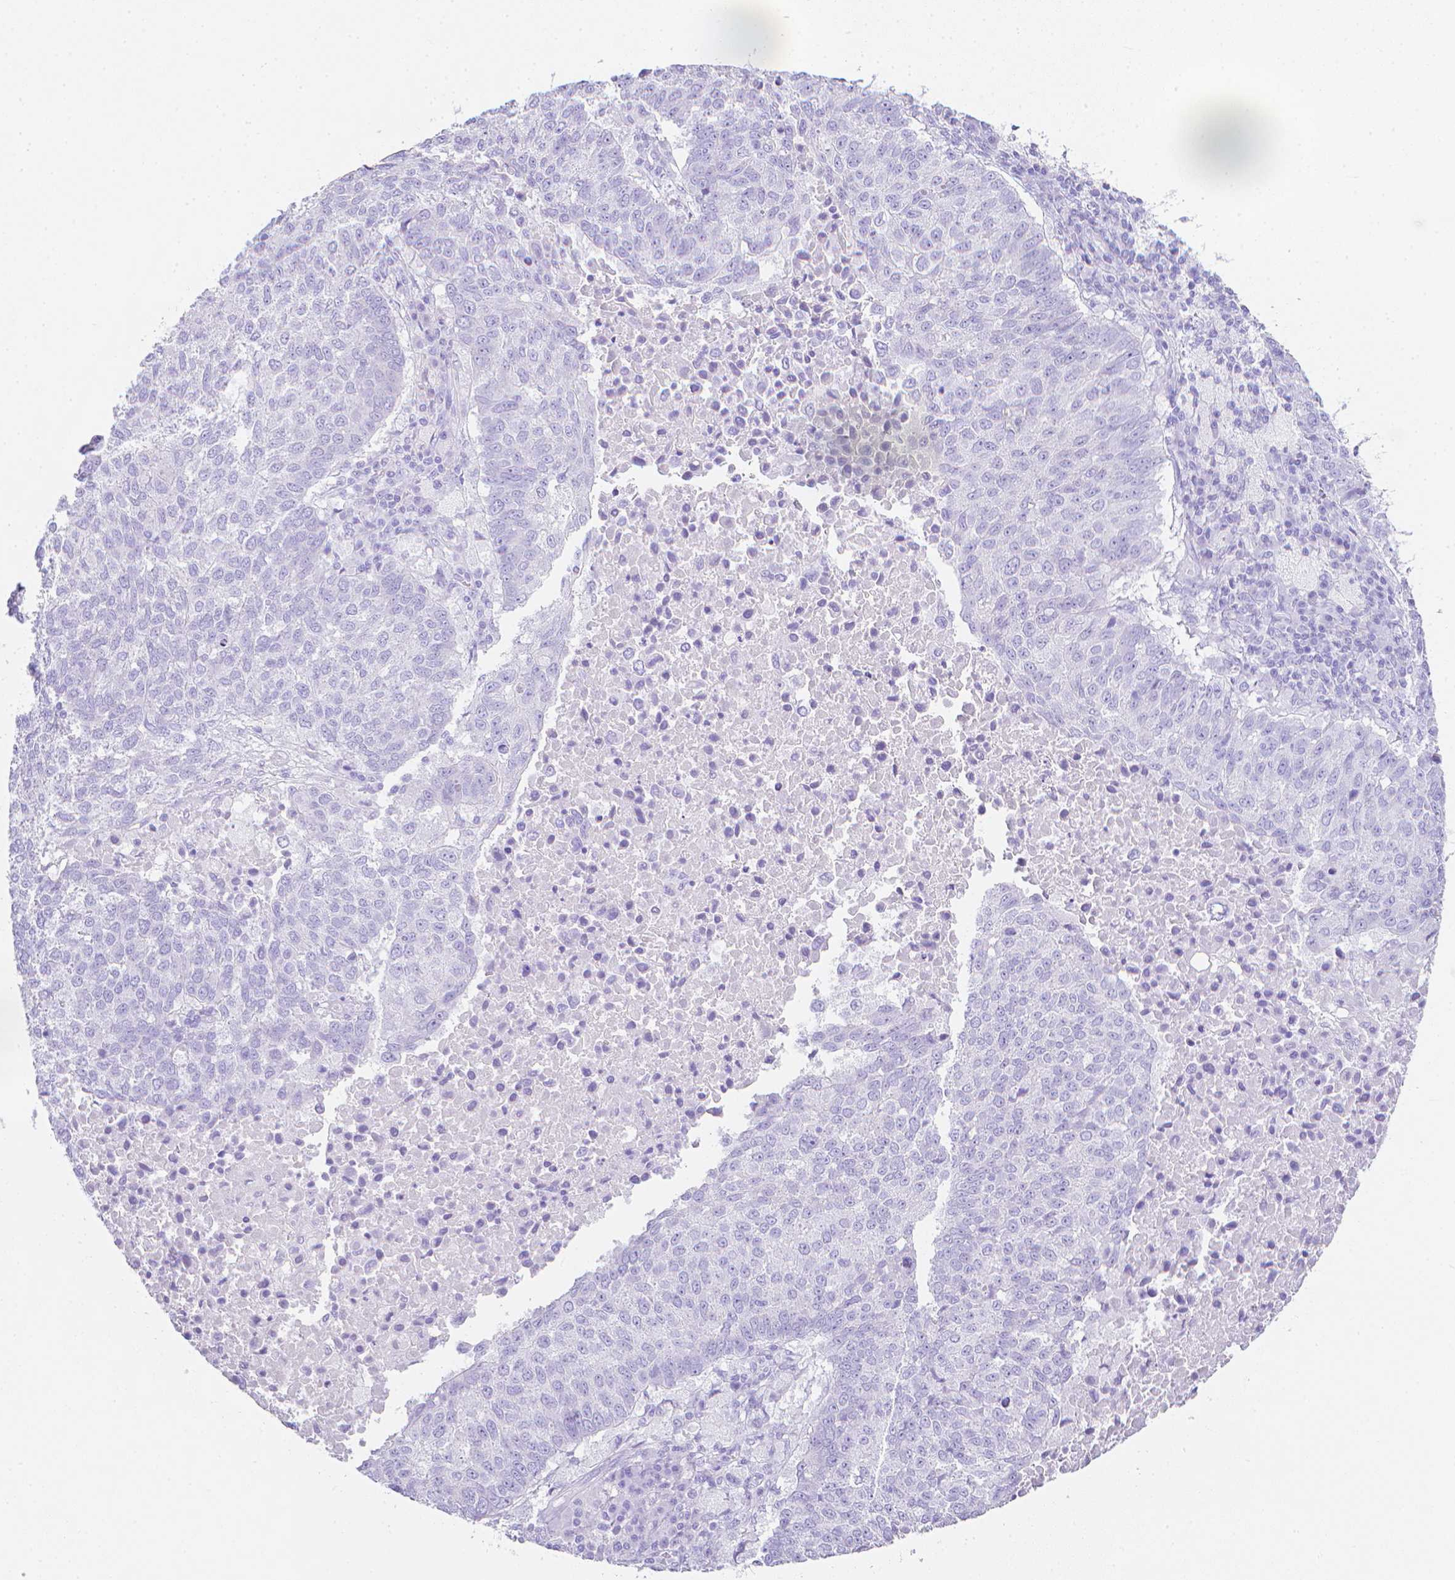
{"staining": {"intensity": "negative", "quantity": "none", "location": "none"}, "tissue": "lung cancer", "cell_type": "Tumor cells", "image_type": "cancer", "snomed": [{"axis": "morphology", "description": "Squamous cell carcinoma, NOS"}, {"axis": "topography", "description": "Lung"}], "caption": "Tumor cells show no significant expression in lung cancer.", "gene": "LGALS4", "patient": {"sex": "male", "age": 73}}